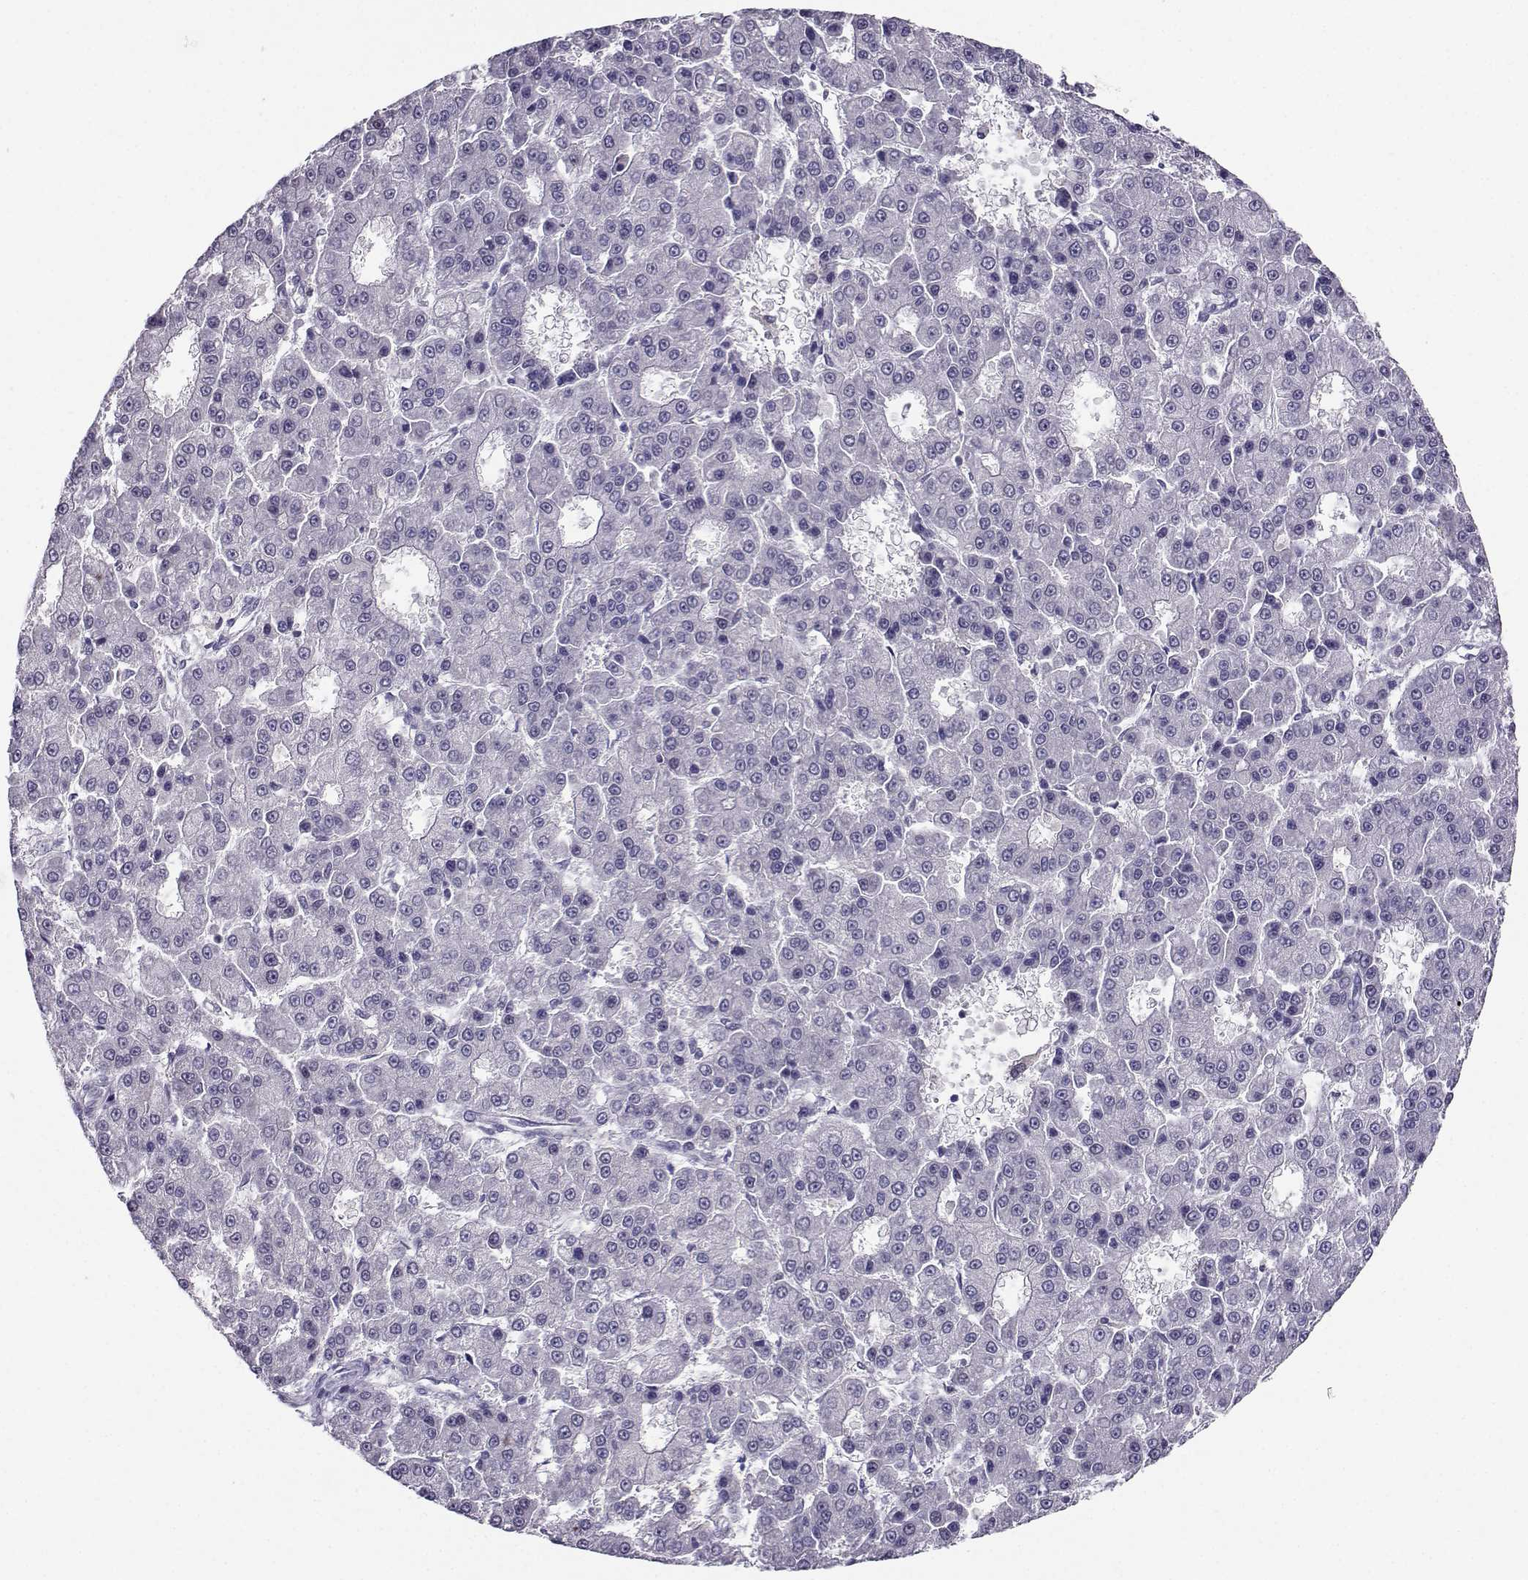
{"staining": {"intensity": "negative", "quantity": "none", "location": "none"}, "tissue": "liver cancer", "cell_type": "Tumor cells", "image_type": "cancer", "snomed": [{"axis": "morphology", "description": "Carcinoma, Hepatocellular, NOS"}, {"axis": "topography", "description": "Liver"}], "caption": "There is no significant staining in tumor cells of liver hepatocellular carcinoma.", "gene": "PGK1", "patient": {"sex": "male", "age": 70}}